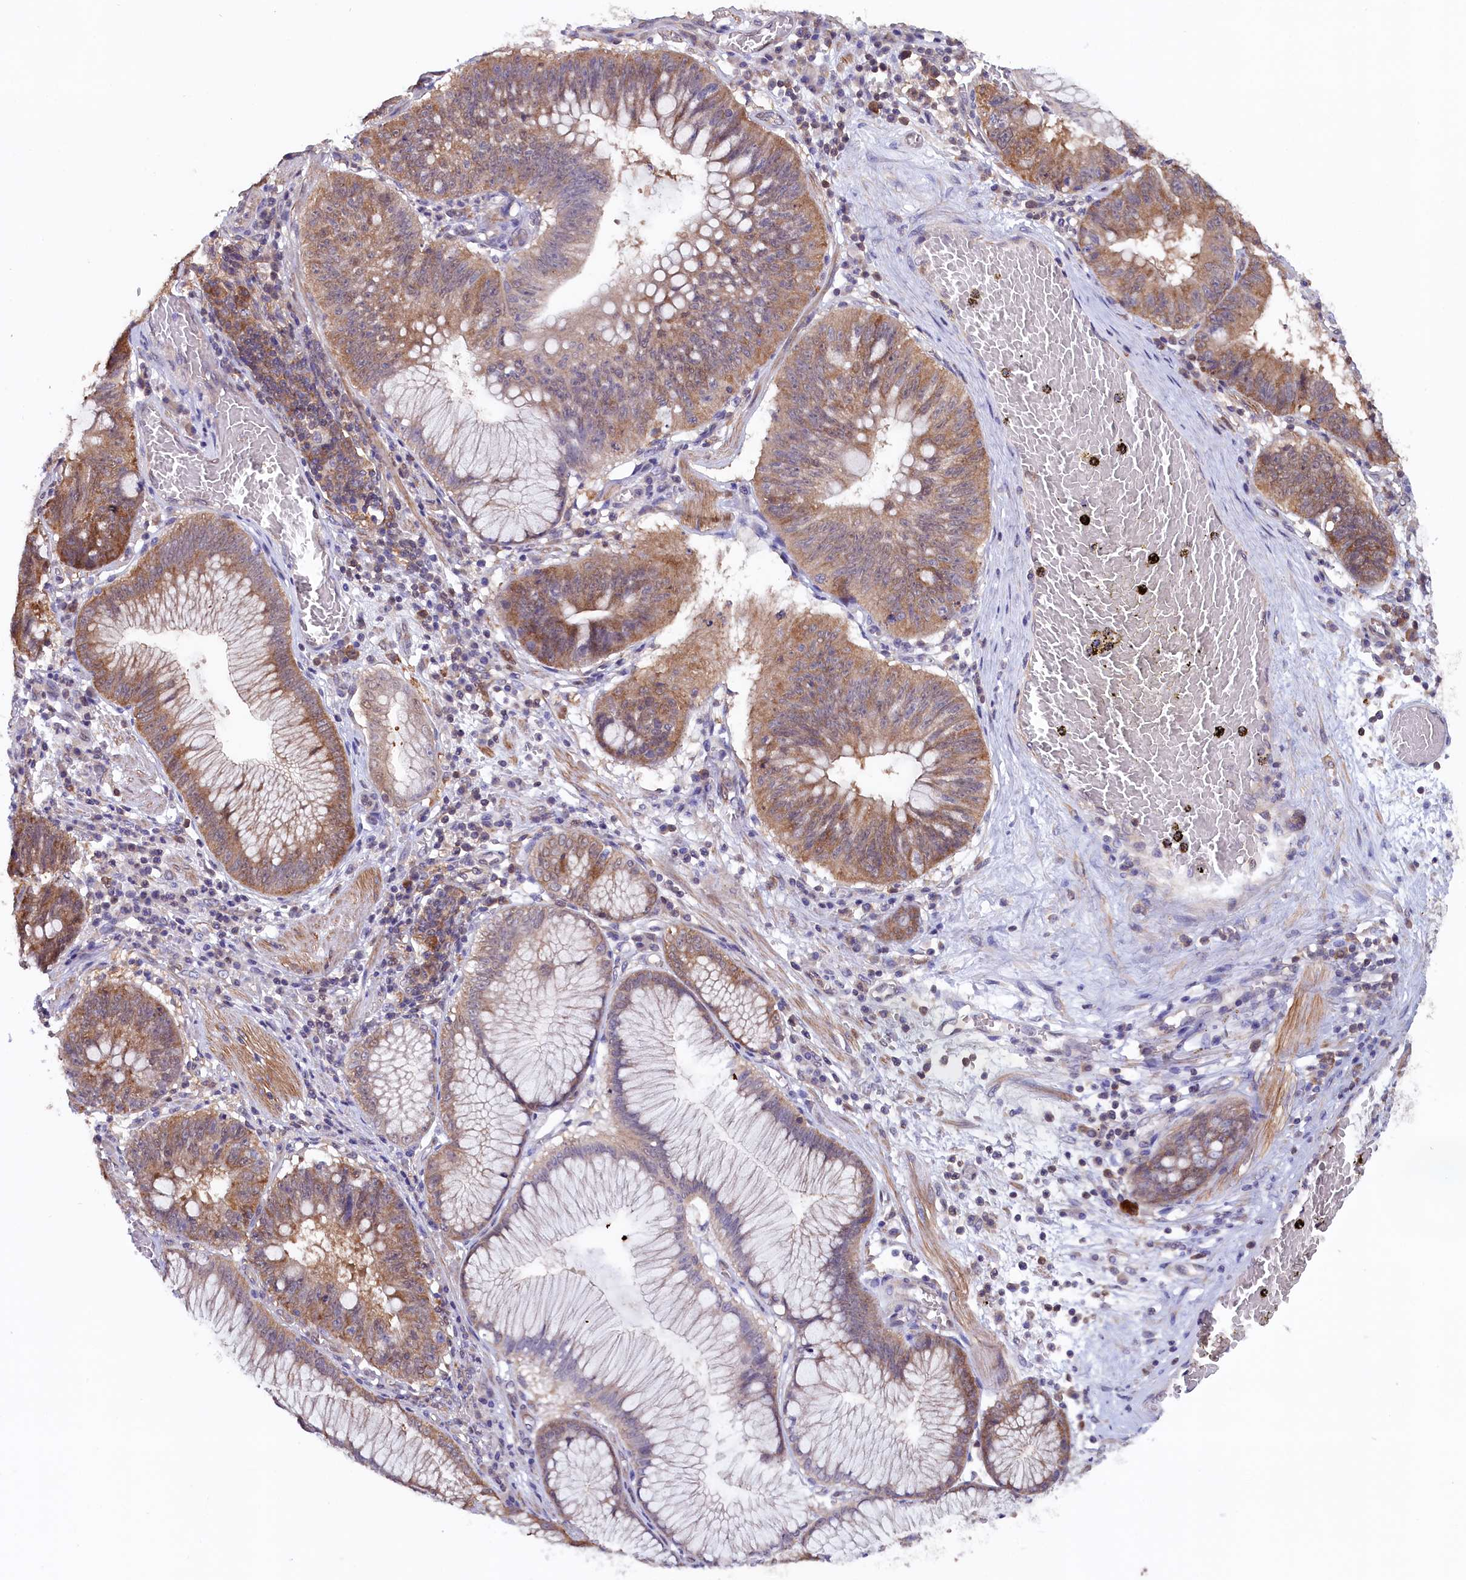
{"staining": {"intensity": "moderate", "quantity": "25%-75%", "location": "cytoplasmic/membranous"}, "tissue": "stomach cancer", "cell_type": "Tumor cells", "image_type": "cancer", "snomed": [{"axis": "morphology", "description": "Adenocarcinoma, NOS"}, {"axis": "topography", "description": "Stomach"}], "caption": "There is medium levels of moderate cytoplasmic/membranous positivity in tumor cells of stomach adenocarcinoma, as demonstrated by immunohistochemical staining (brown color).", "gene": "JPT2", "patient": {"sex": "male", "age": 59}}